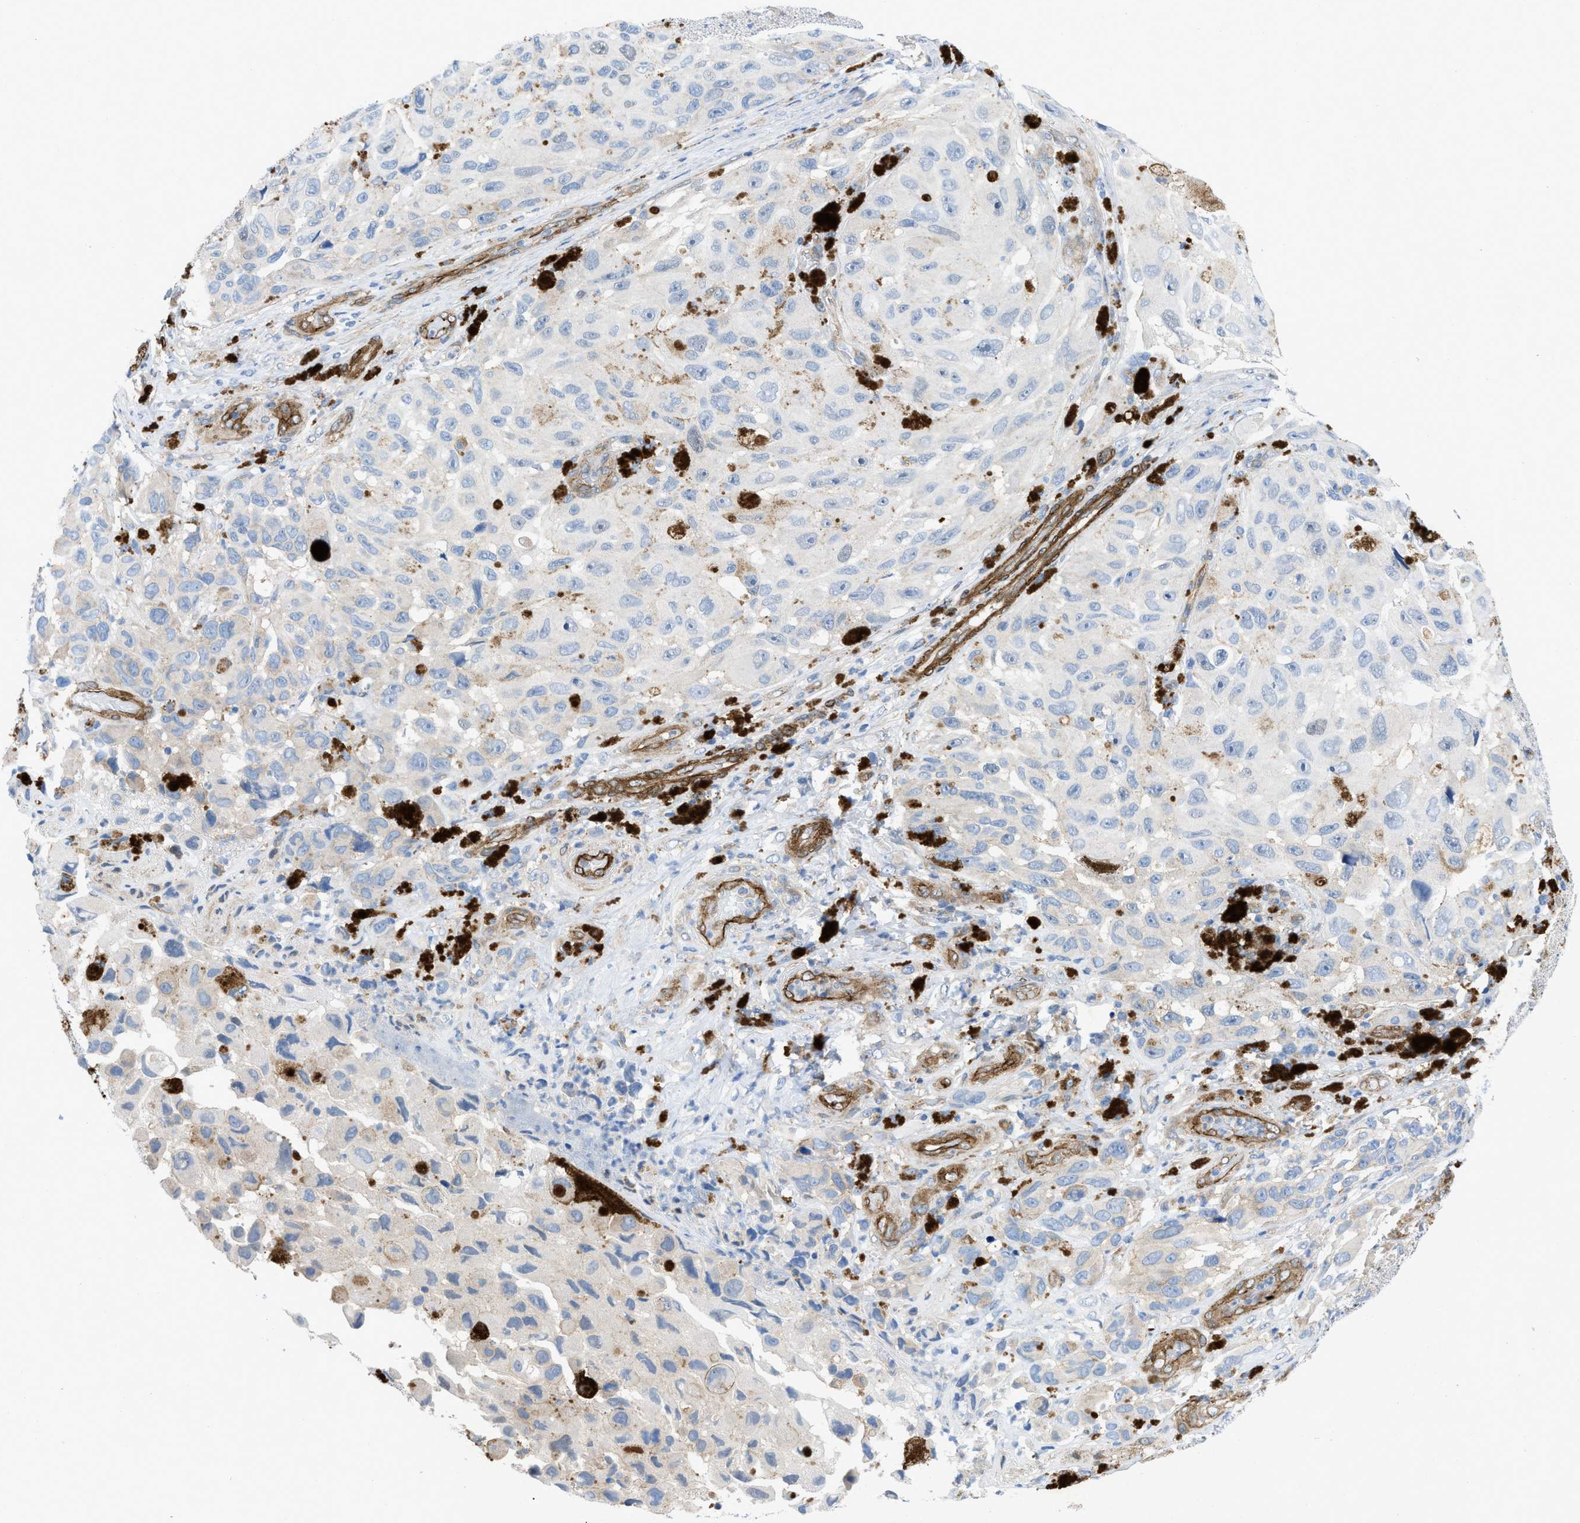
{"staining": {"intensity": "negative", "quantity": "none", "location": "none"}, "tissue": "melanoma", "cell_type": "Tumor cells", "image_type": "cancer", "snomed": [{"axis": "morphology", "description": "Malignant melanoma, NOS"}, {"axis": "topography", "description": "Skin"}], "caption": "Tumor cells show no significant staining in malignant melanoma.", "gene": "PDLIM5", "patient": {"sex": "female", "age": 73}}